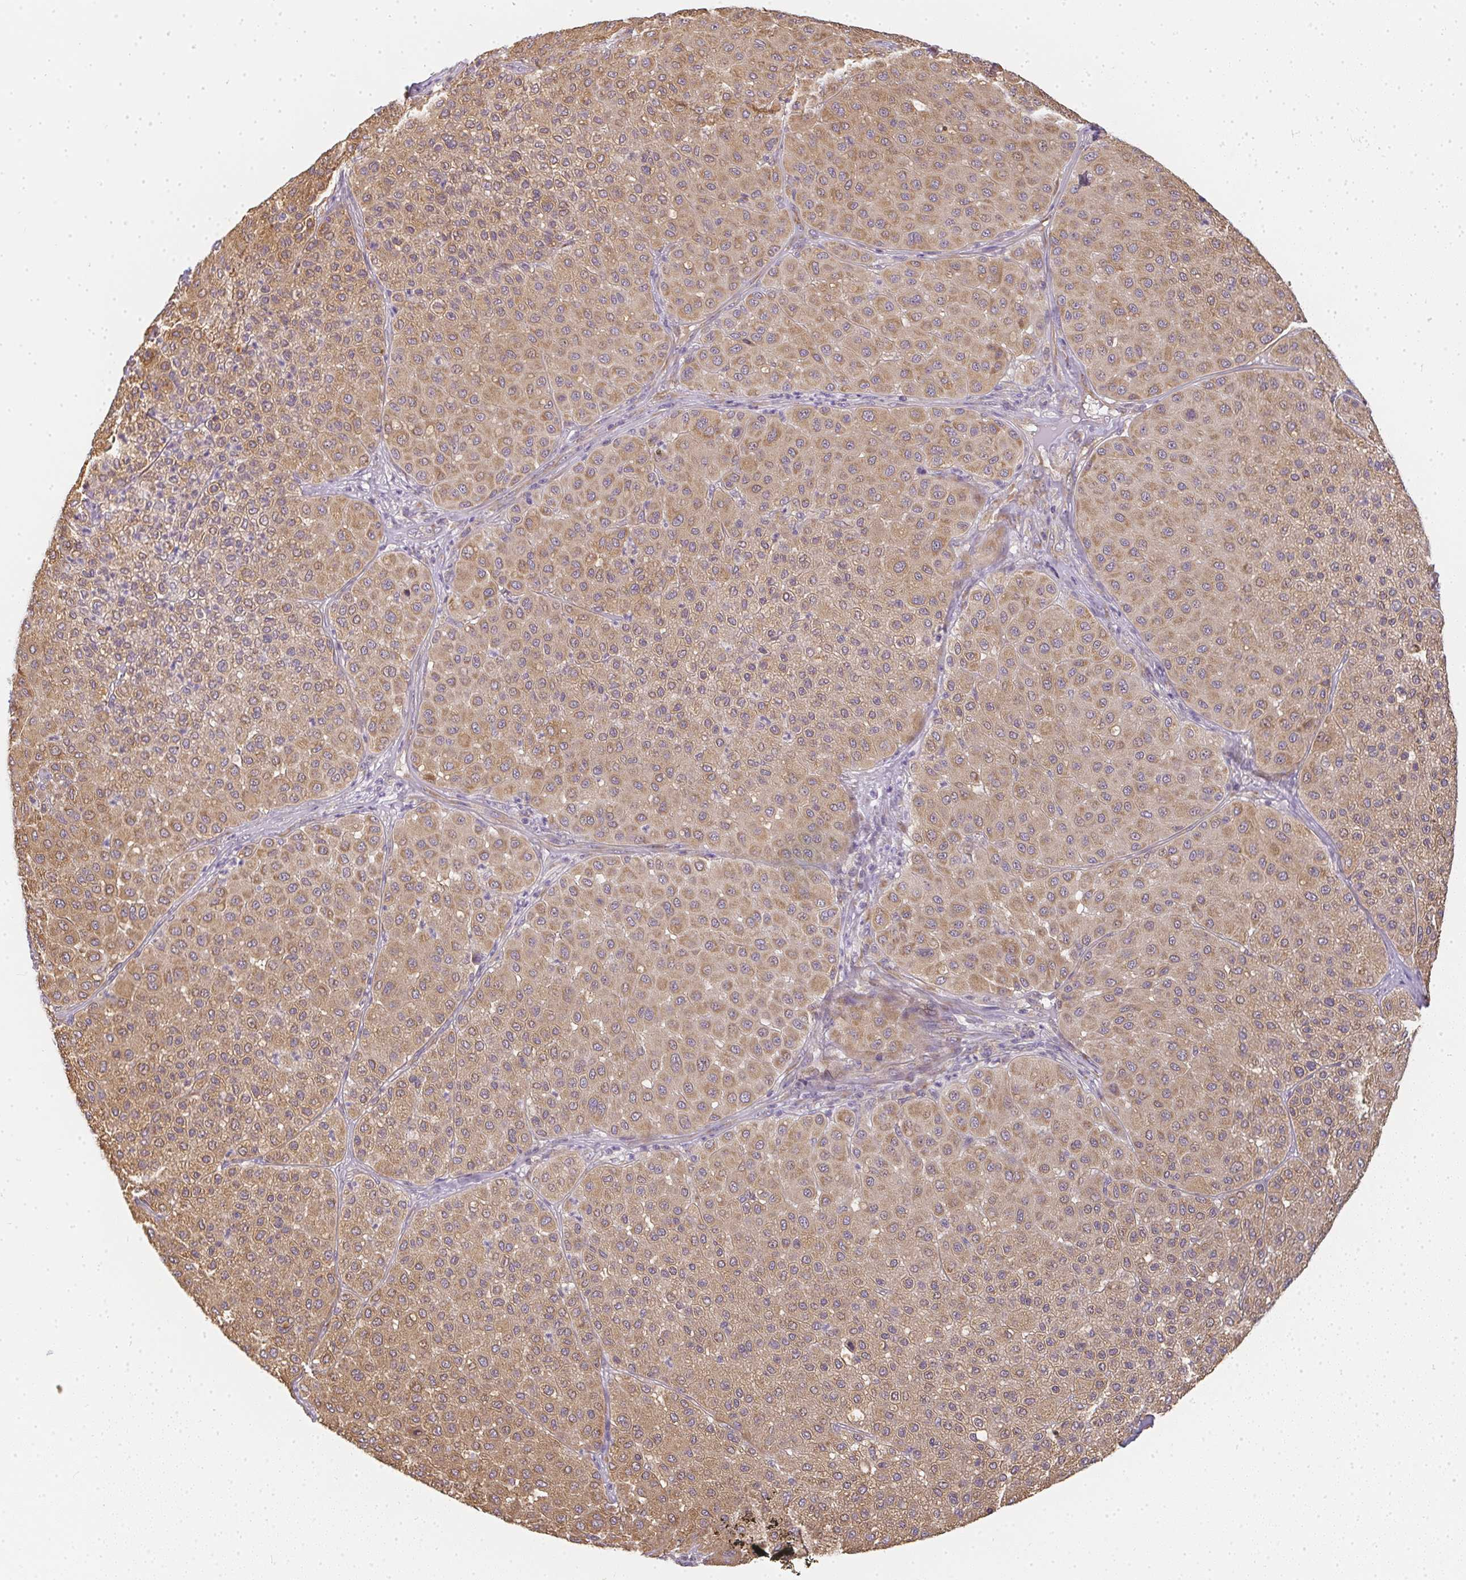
{"staining": {"intensity": "moderate", "quantity": ">75%", "location": "cytoplasmic/membranous"}, "tissue": "melanoma", "cell_type": "Tumor cells", "image_type": "cancer", "snomed": [{"axis": "morphology", "description": "Malignant melanoma, Metastatic site"}, {"axis": "topography", "description": "Smooth muscle"}], "caption": "High-power microscopy captured an immunohistochemistry (IHC) photomicrograph of melanoma, revealing moderate cytoplasmic/membranous staining in about >75% of tumor cells.", "gene": "SLC35B3", "patient": {"sex": "male", "age": 41}}